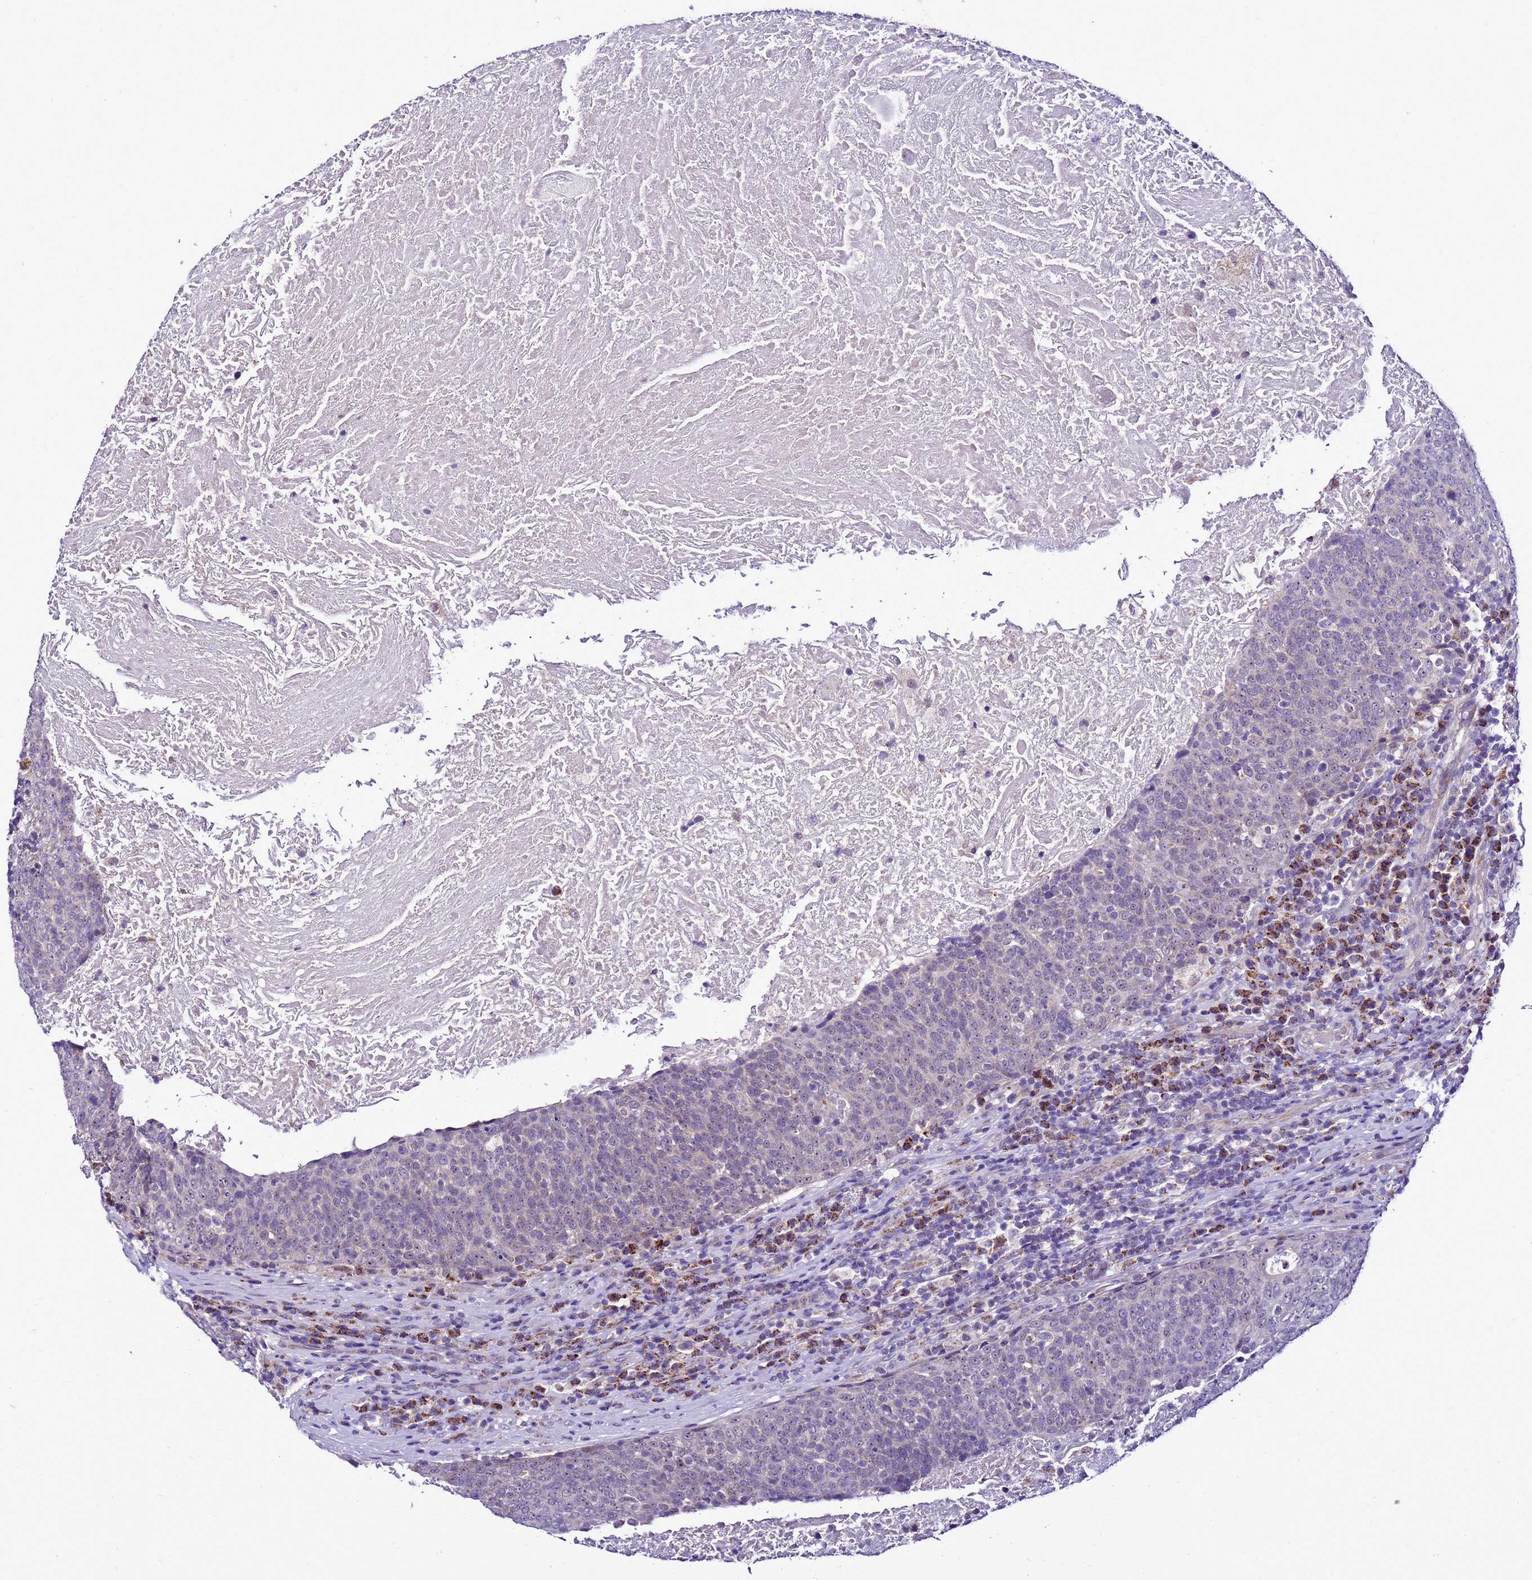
{"staining": {"intensity": "negative", "quantity": "none", "location": "none"}, "tissue": "head and neck cancer", "cell_type": "Tumor cells", "image_type": "cancer", "snomed": [{"axis": "morphology", "description": "Squamous cell carcinoma, NOS"}, {"axis": "morphology", "description": "Squamous cell carcinoma, metastatic, NOS"}, {"axis": "topography", "description": "Lymph node"}, {"axis": "topography", "description": "Head-Neck"}], "caption": "Tumor cells show no significant protein expression in head and neck cancer.", "gene": "DPH6", "patient": {"sex": "male", "age": 62}}